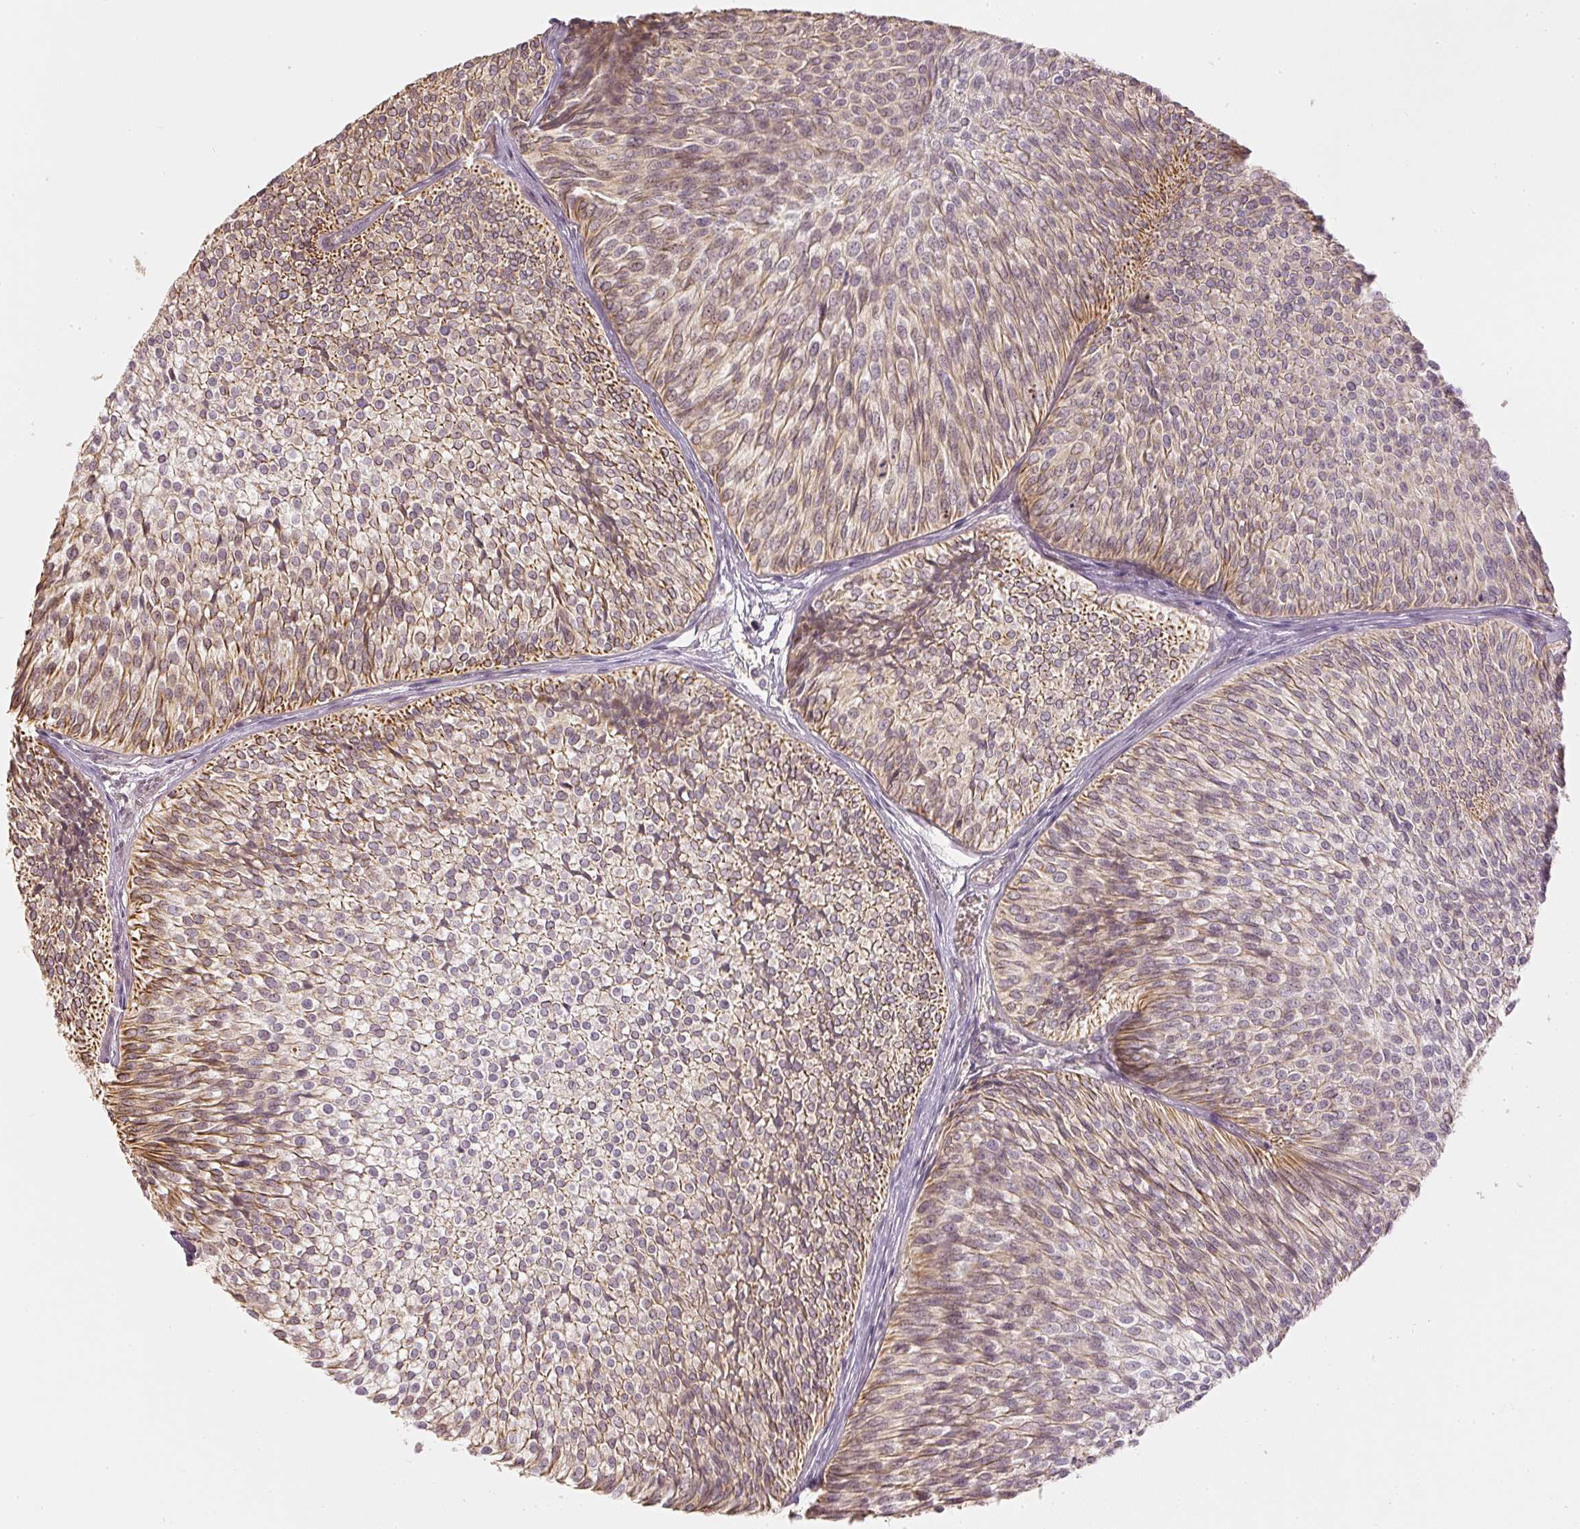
{"staining": {"intensity": "moderate", "quantity": ">75%", "location": "cytoplasmic/membranous"}, "tissue": "urothelial cancer", "cell_type": "Tumor cells", "image_type": "cancer", "snomed": [{"axis": "morphology", "description": "Urothelial carcinoma, Low grade"}, {"axis": "topography", "description": "Urinary bladder"}], "caption": "Urothelial carcinoma (low-grade) was stained to show a protein in brown. There is medium levels of moderate cytoplasmic/membranous expression in approximately >75% of tumor cells.", "gene": "GZMA", "patient": {"sex": "male", "age": 91}}